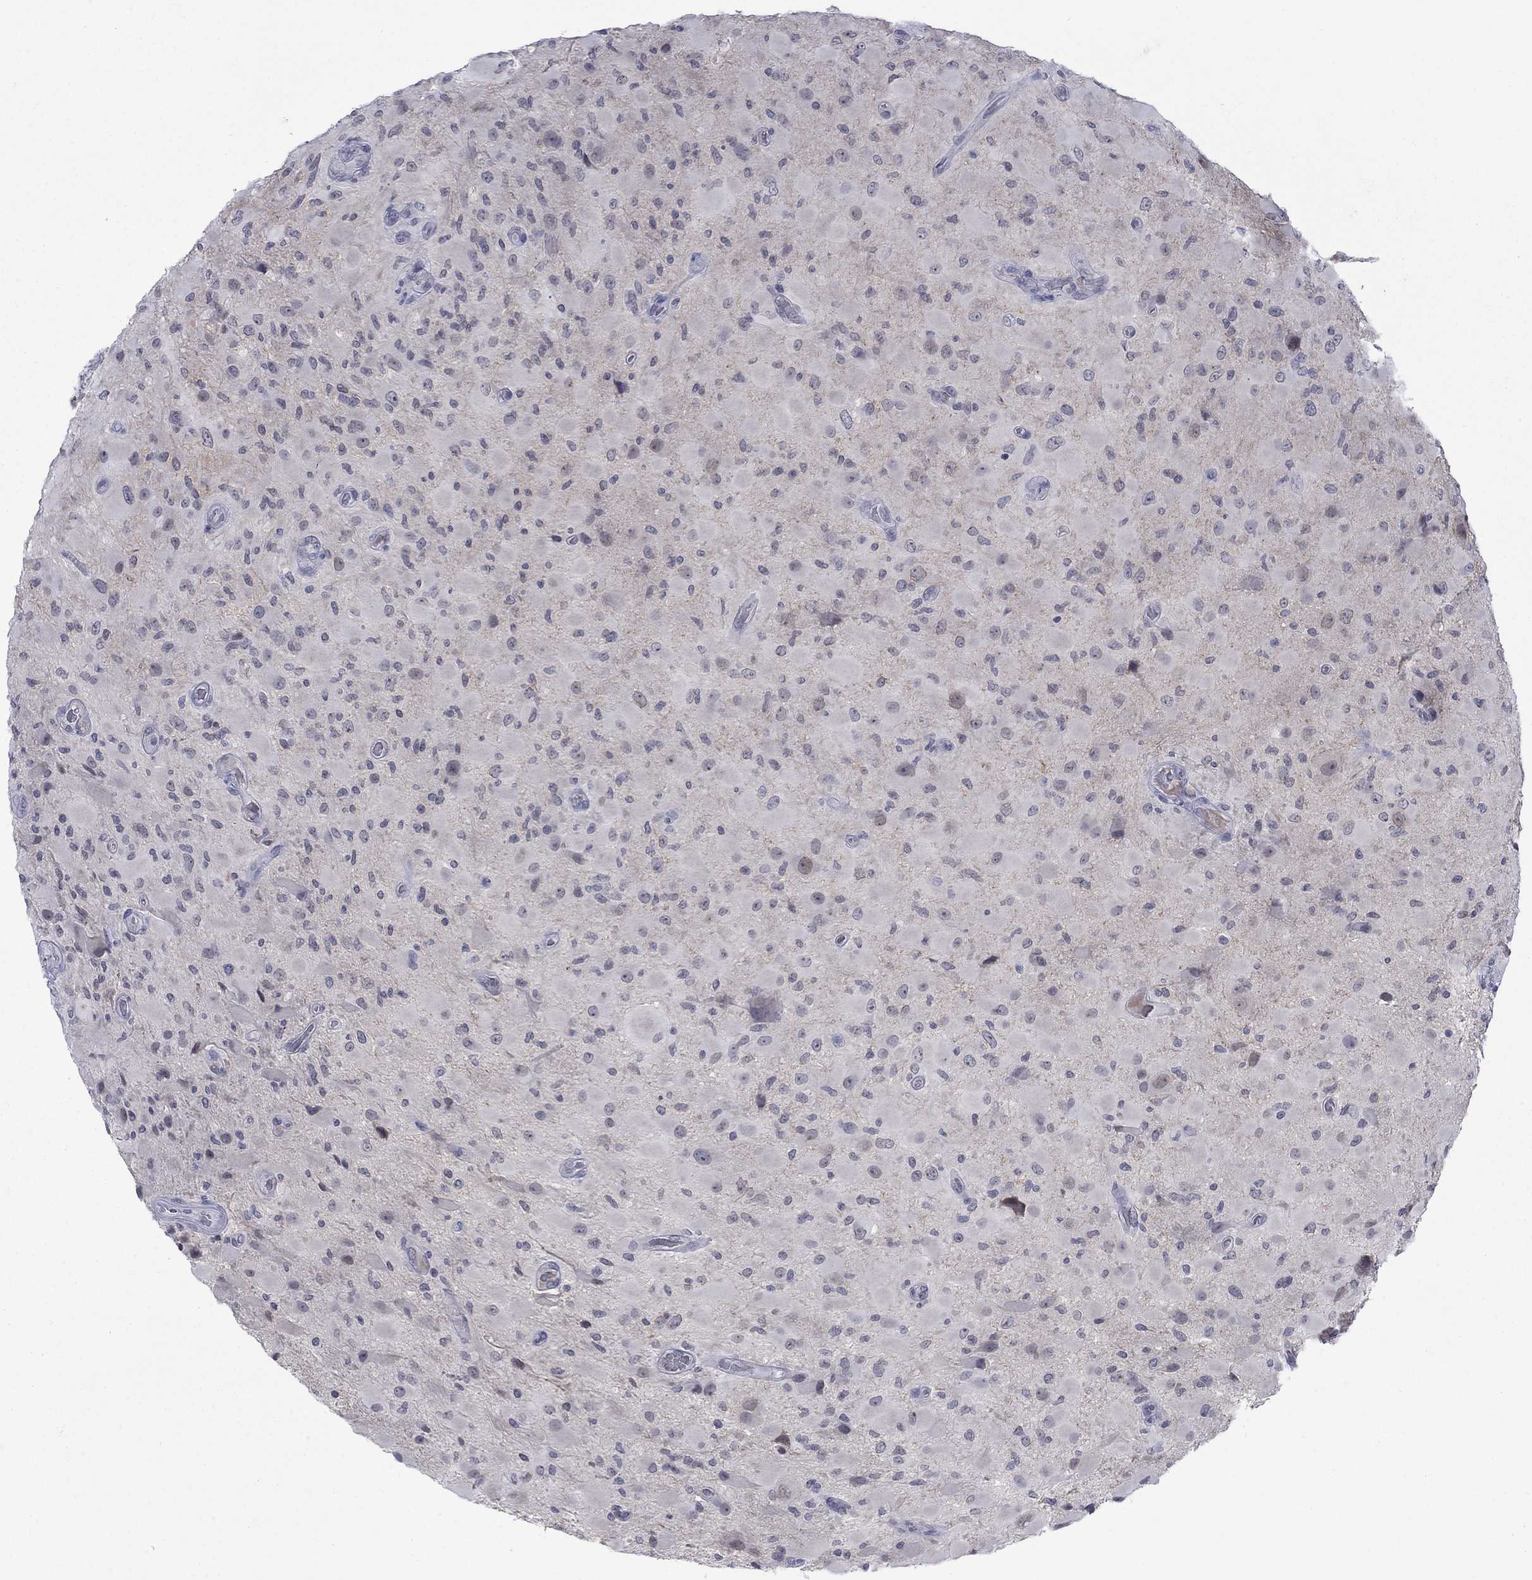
{"staining": {"intensity": "negative", "quantity": "none", "location": "none"}, "tissue": "glioma", "cell_type": "Tumor cells", "image_type": "cancer", "snomed": [{"axis": "morphology", "description": "Glioma, malignant, High grade"}, {"axis": "topography", "description": "Cerebral cortex"}], "caption": "There is no significant staining in tumor cells of glioma.", "gene": "NSMF", "patient": {"sex": "male", "age": 35}}